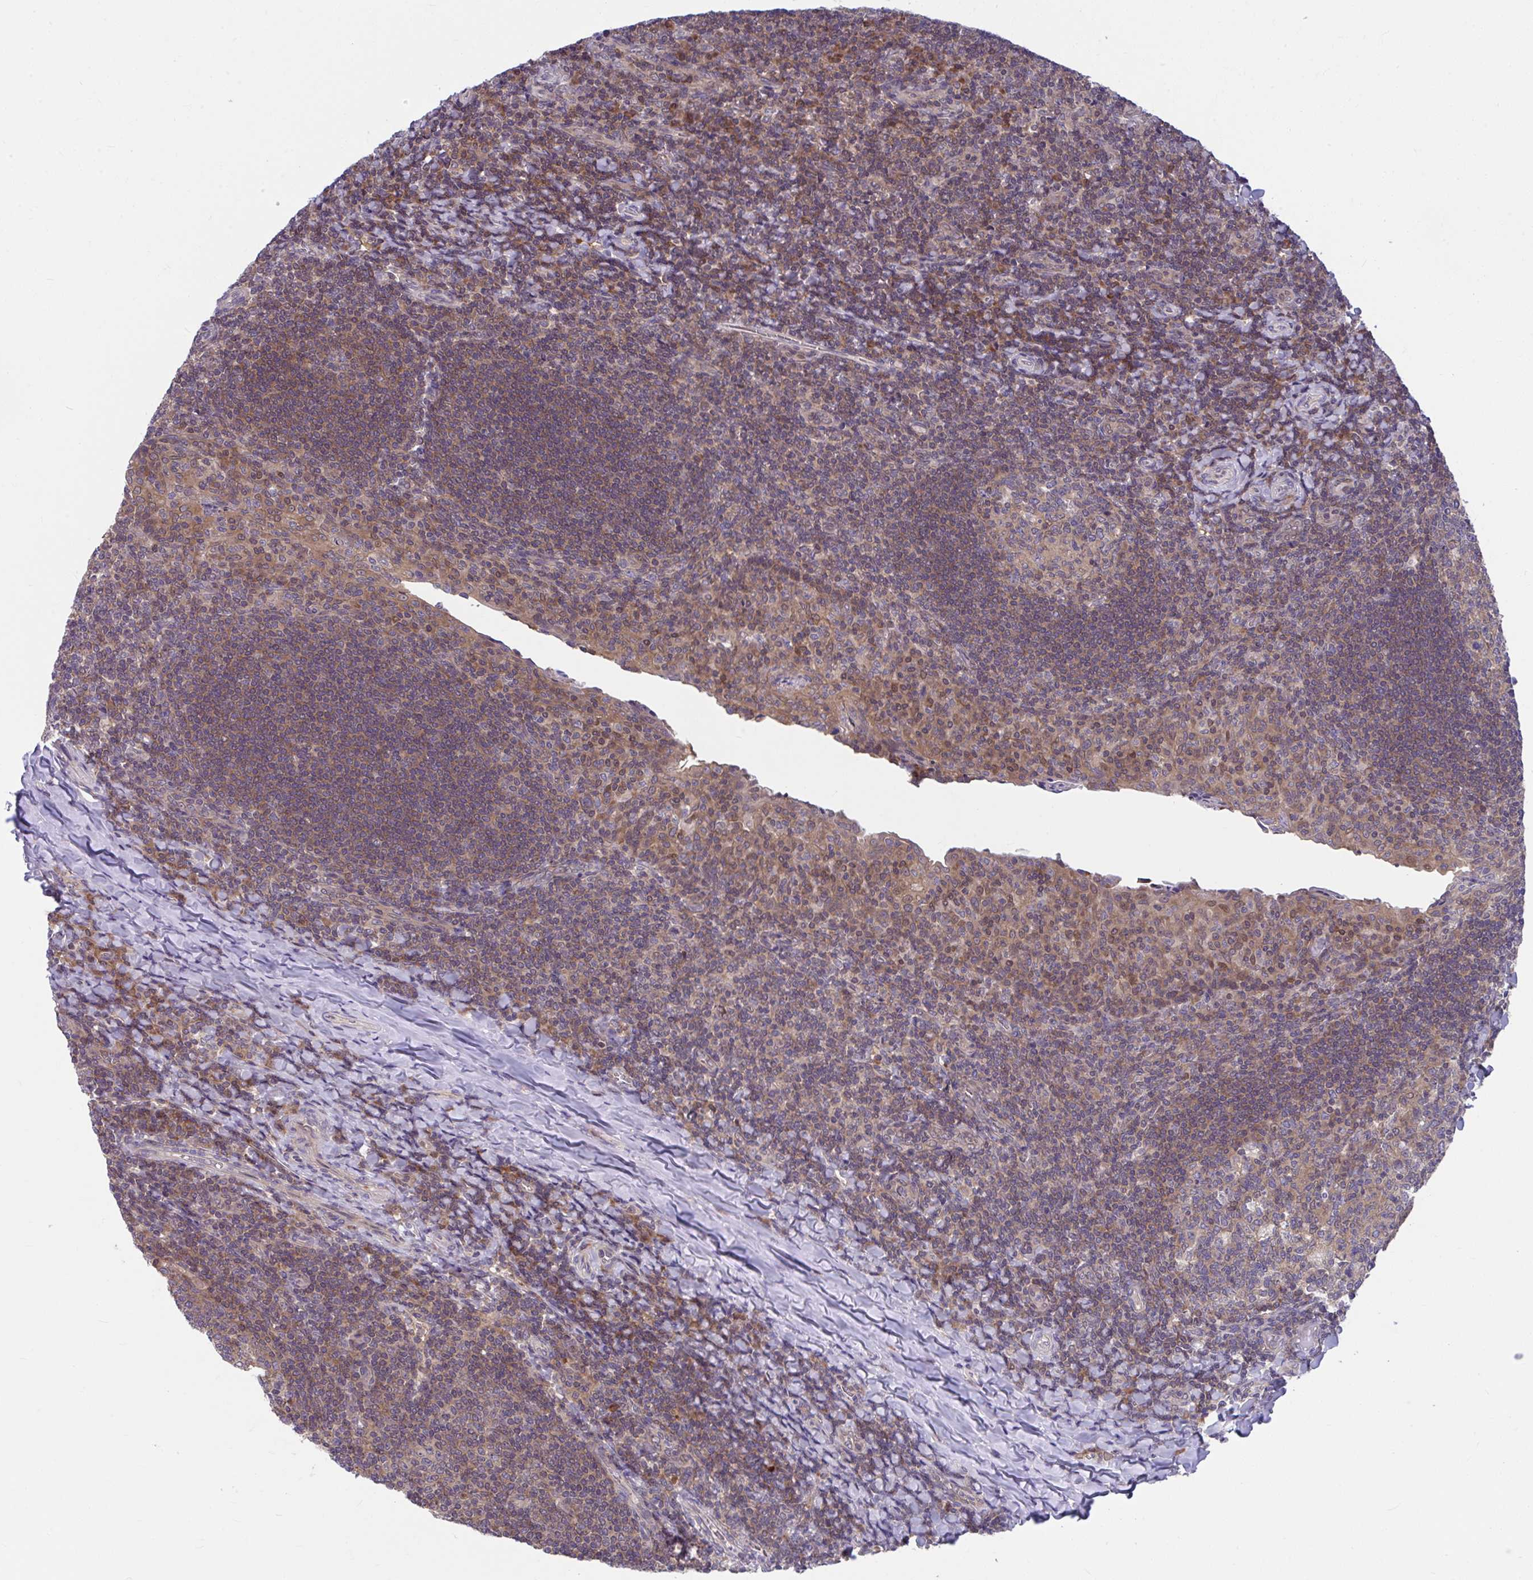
{"staining": {"intensity": "weak", "quantity": "<25%", "location": "cytoplasmic/membranous"}, "tissue": "tonsil", "cell_type": "Germinal center cells", "image_type": "normal", "snomed": [{"axis": "morphology", "description": "Normal tissue, NOS"}, {"axis": "topography", "description": "Tonsil"}], "caption": "Protein analysis of unremarkable tonsil shows no significant expression in germinal center cells.", "gene": "PCDHB7", "patient": {"sex": "male", "age": 17}}